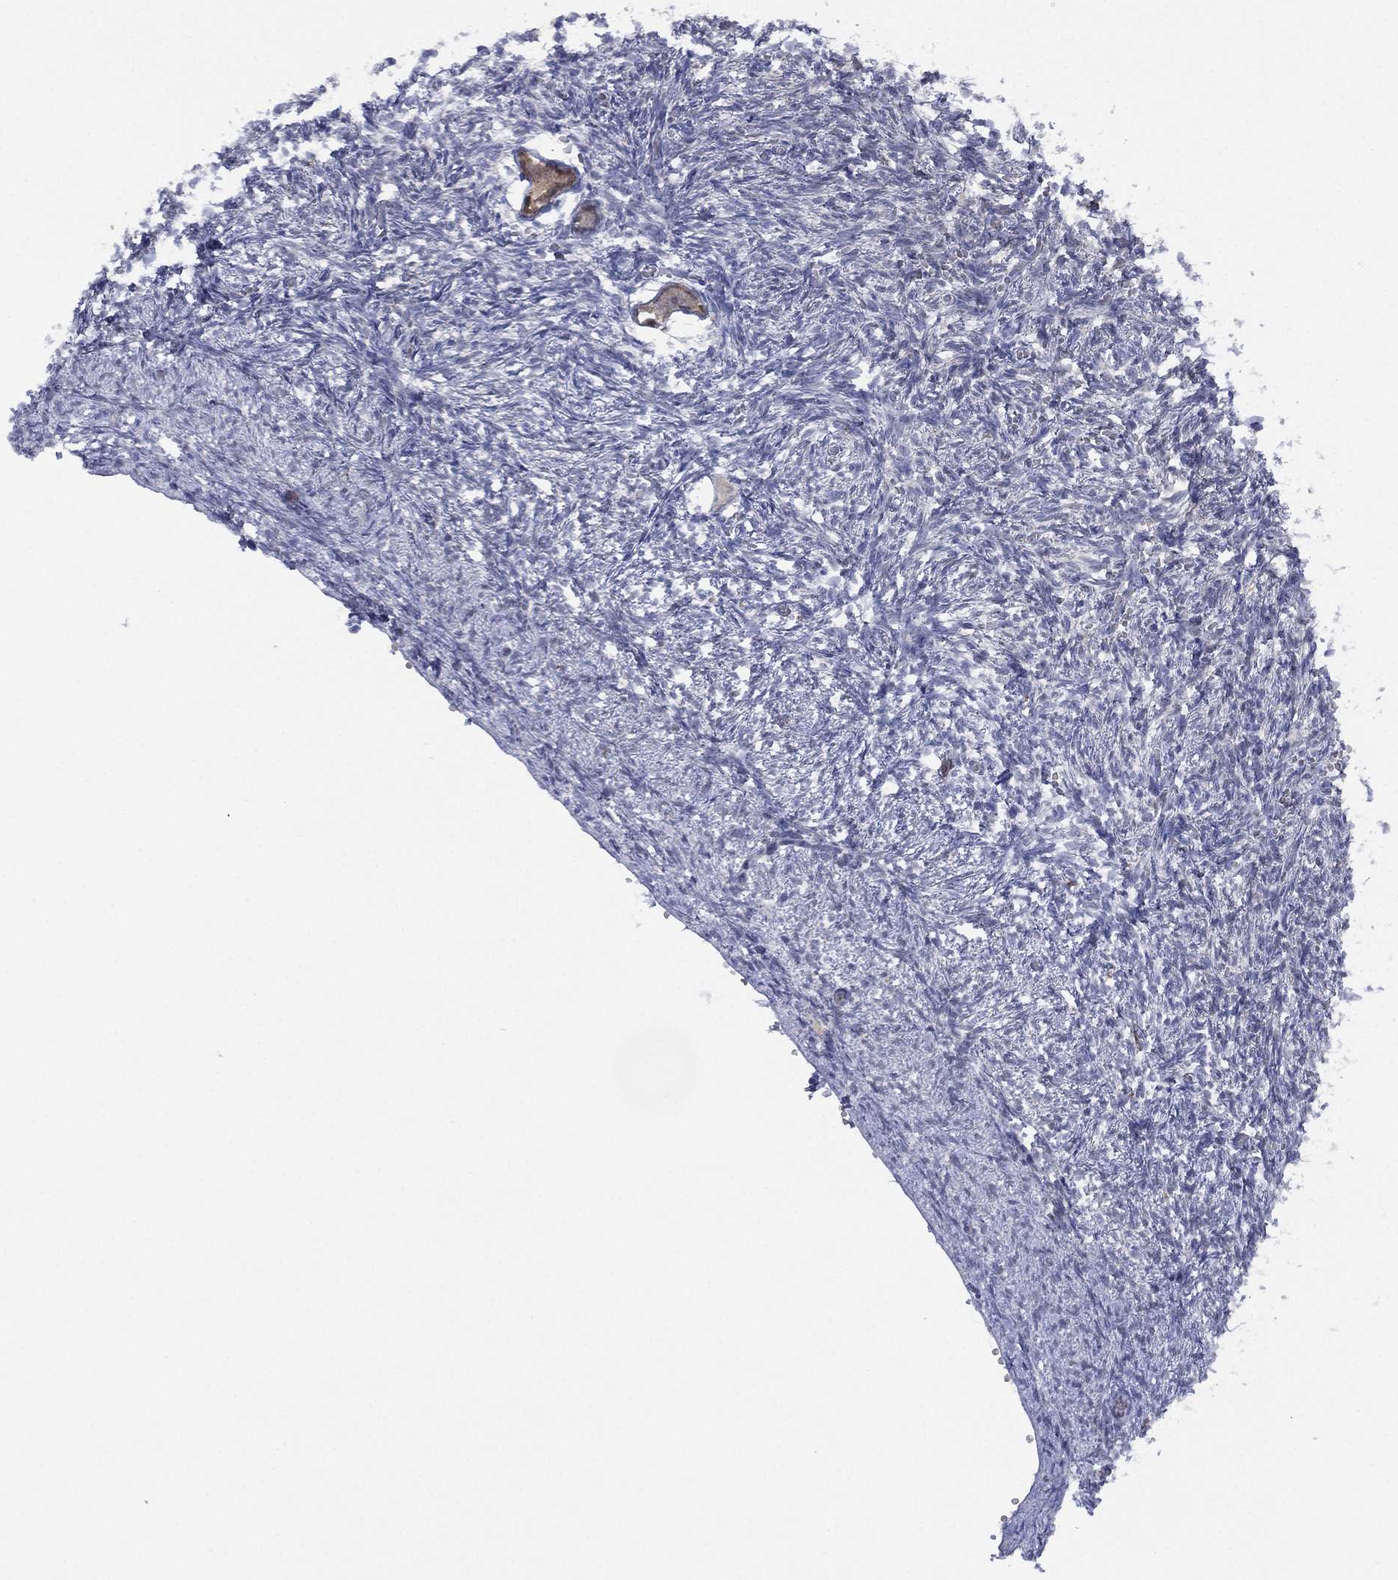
{"staining": {"intensity": "moderate", "quantity": "25%-75%", "location": "cytoplasmic/membranous"}, "tissue": "ovary", "cell_type": "Follicle cells", "image_type": "normal", "snomed": [{"axis": "morphology", "description": "Normal tissue, NOS"}, {"axis": "topography", "description": "Ovary"}], "caption": "Follicle cells exhibit moderate cytoplasmic/membranous positivity in about 25%-75% of cells in normal ovary. Immunohistochemistry stains the protein in brown and the nuclei are stained blue.", "gene": "DDAH1", "patient": {"sex": "female", "age": 43}}